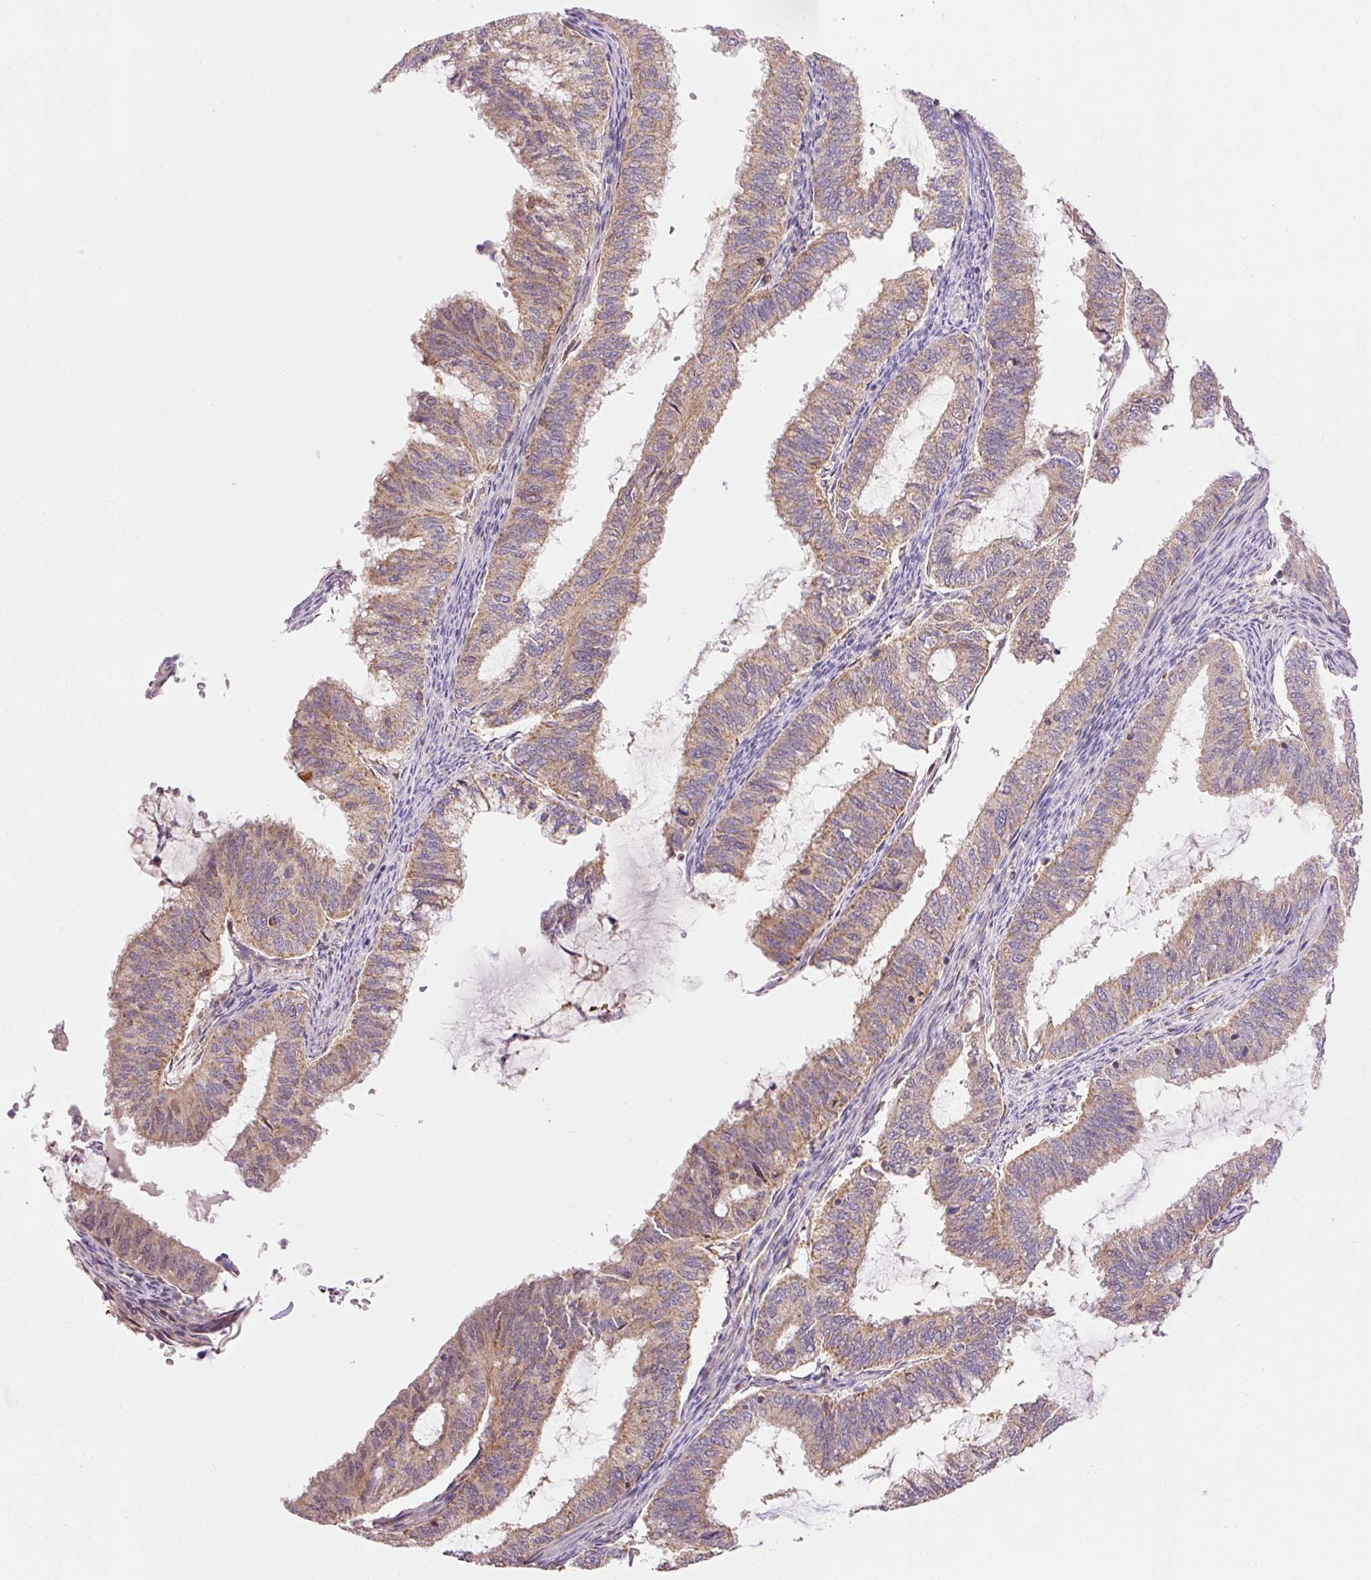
{"staining": {"intensity": "moderate", "quantity": ">75%", "location": "cytoplasmic/membranous"}, "tissue": "endometrial cancer", "cell_type": "Tumor cells", "image_type": "cancer", "snomed": [{"axis": "morphology", "description": "Adenocarcinoma, NOS"}, {"axis": "topography", "description": "Endometrium"}], "caption": "Tumor cells demonstrate moderate cytoplasmic/membranous expression in about >75% of cells in adenocarcinoma (endometrial). (IHC, brightfield microscopy, high magnification).", "gene": "IMMT", "patient": {"sex": "female", "age": 51}}